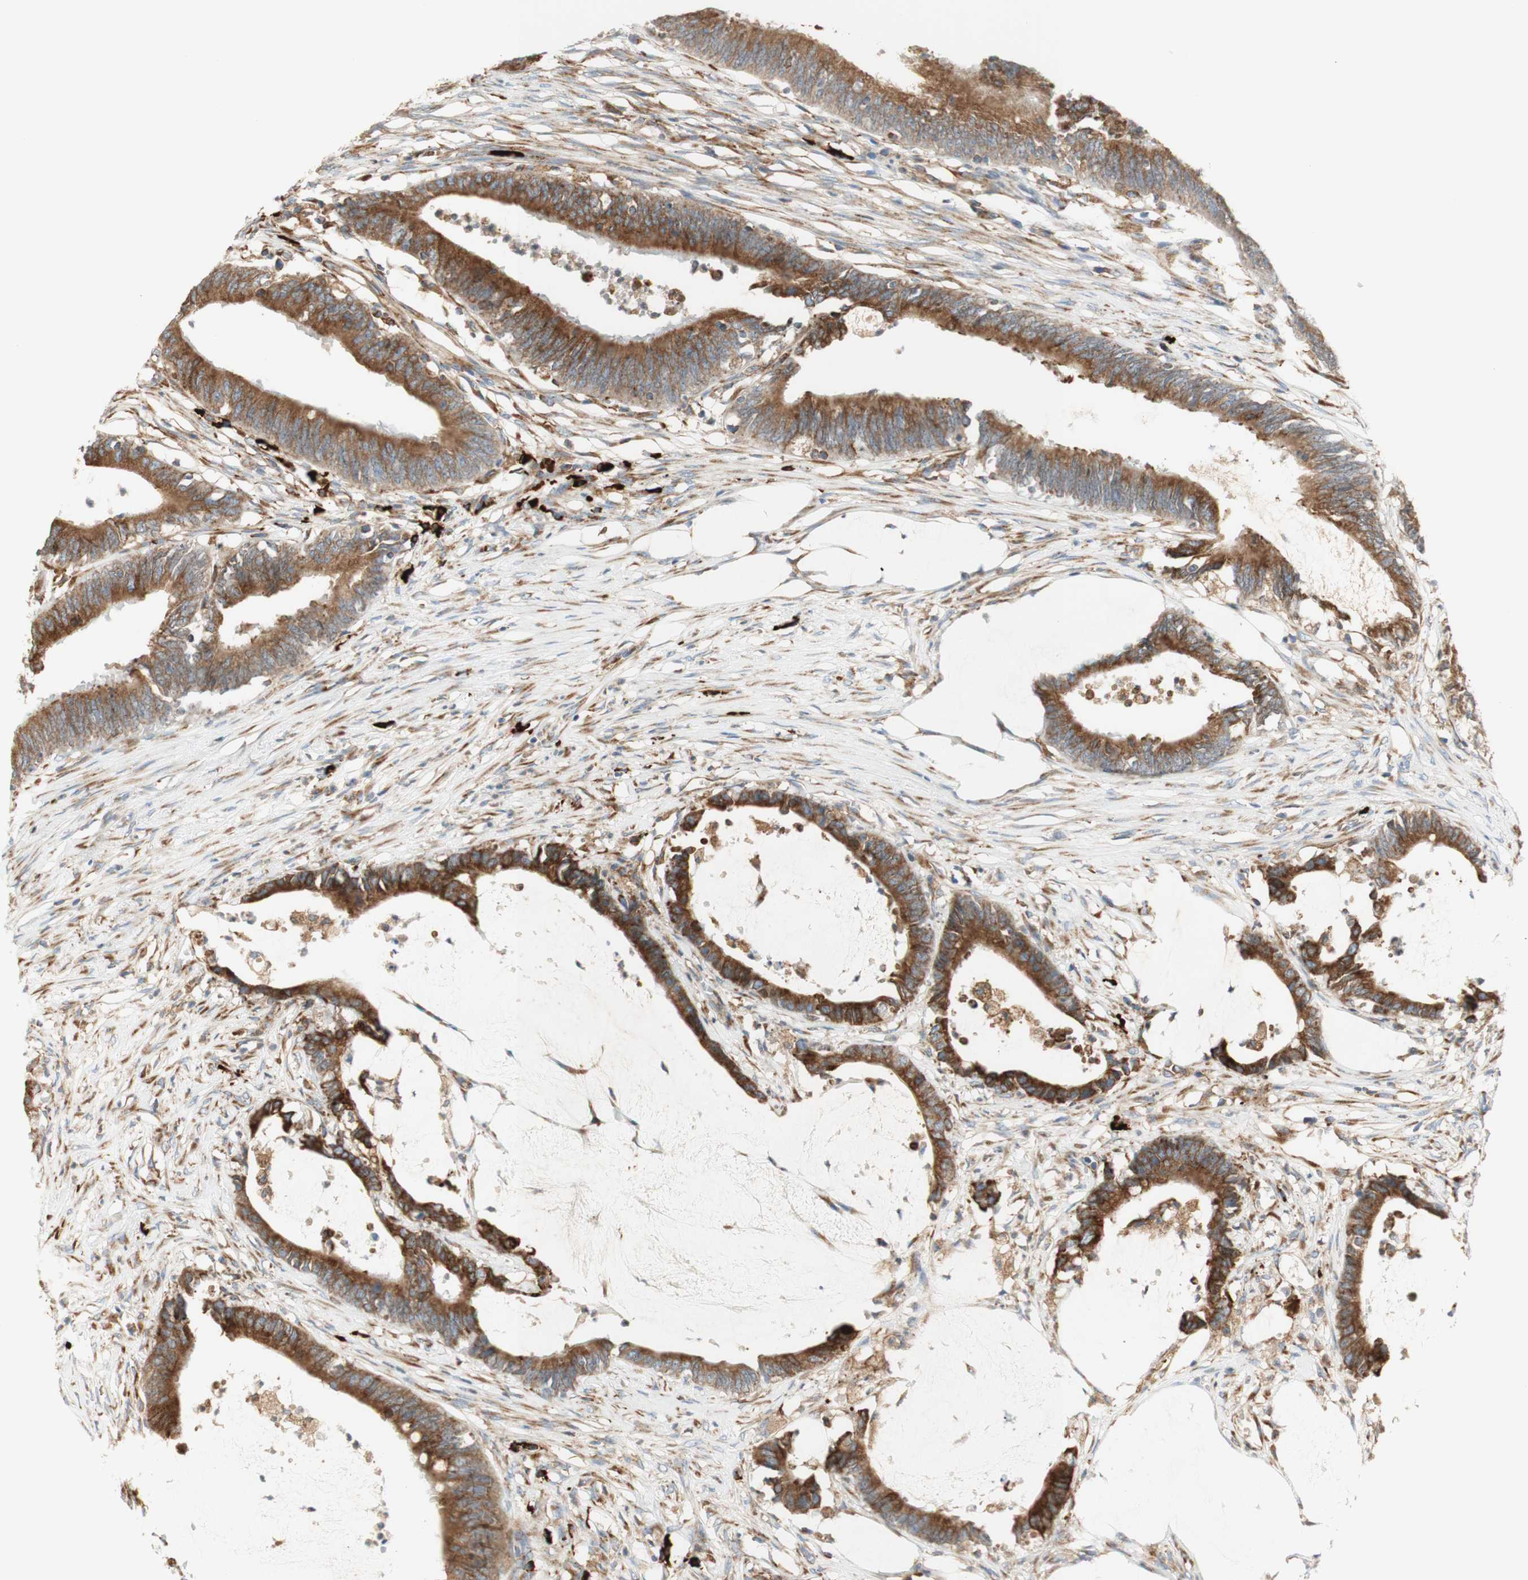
{"staining": {"intensity": "strong", "quantity": ">75%", "location": "cytoplasmic/membranous"}, "tissue": "colorectal cancer", "cell_type": "Tumor cells", "image_type": "cancer", "snomed": [{"axis": "morphology", "description": "Adenocarcinoma, NOS"}, {"axis": "topography", "description": "Rectum"}], "caption": "Colorectal cancer stained with a brown dye shows strong cytoplasmic/membranous positive staining in about >75% of tumor cells.", "gene": "MANF", "patient": {"sex": "female", "age": 66}}